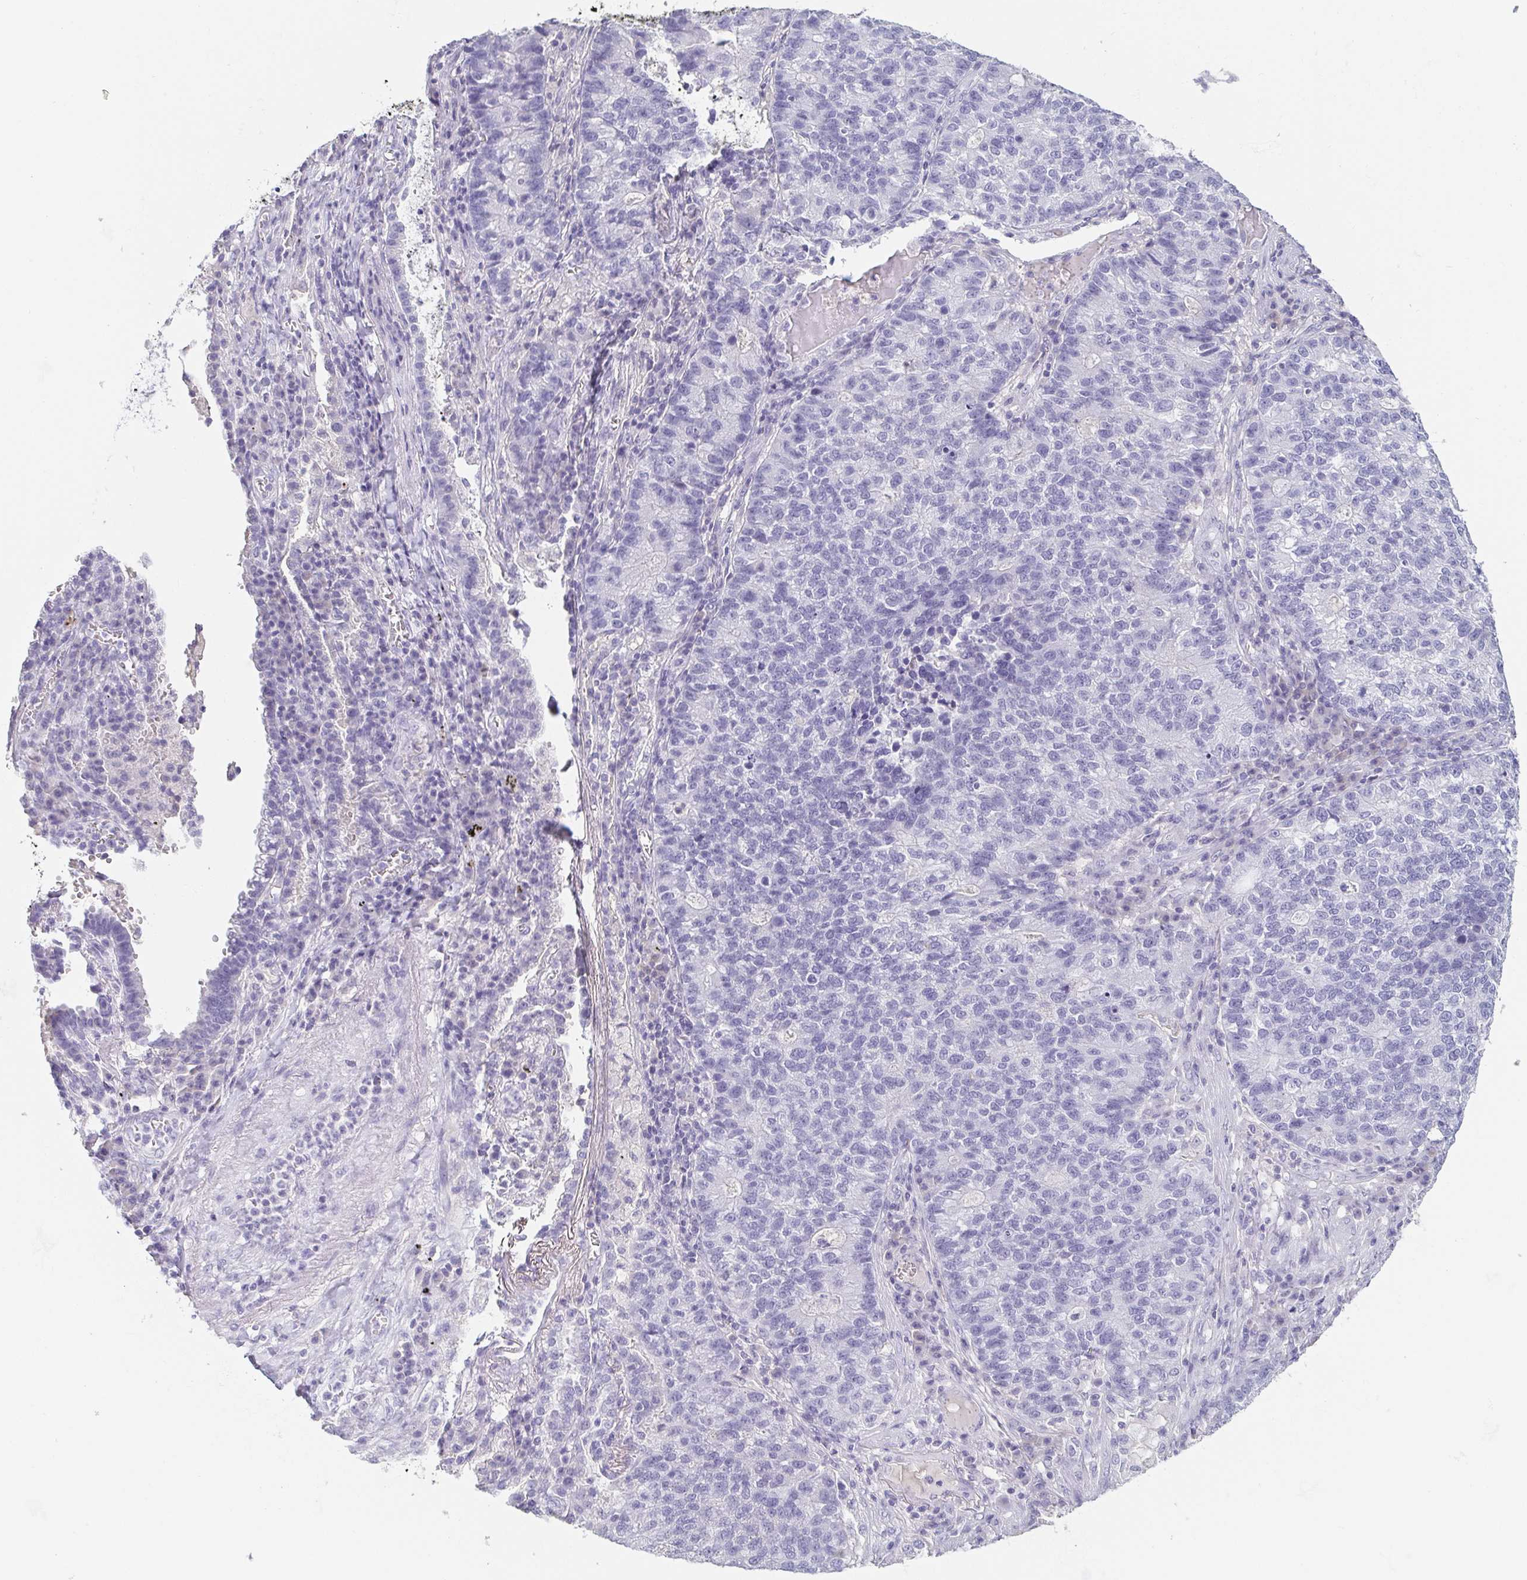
{"staining": {"intensity": "negative", "quantity": "none", "location": "none"}, "tissue": "lung cancer", "cell_type": "Tumor cells", "image_type": "cancer", "snomed": [{"axis": "morphology", "description": "Adenocarcinoma, NOS"}, {"axis": "topography", "description": "Lung"}], "caption": "Immunohistochemistry of human lung adenocarcinoma demonstrates no staining in tumor cells.", "gene": "ITLN1", "patient": {"sex": "male", "age": 57}}